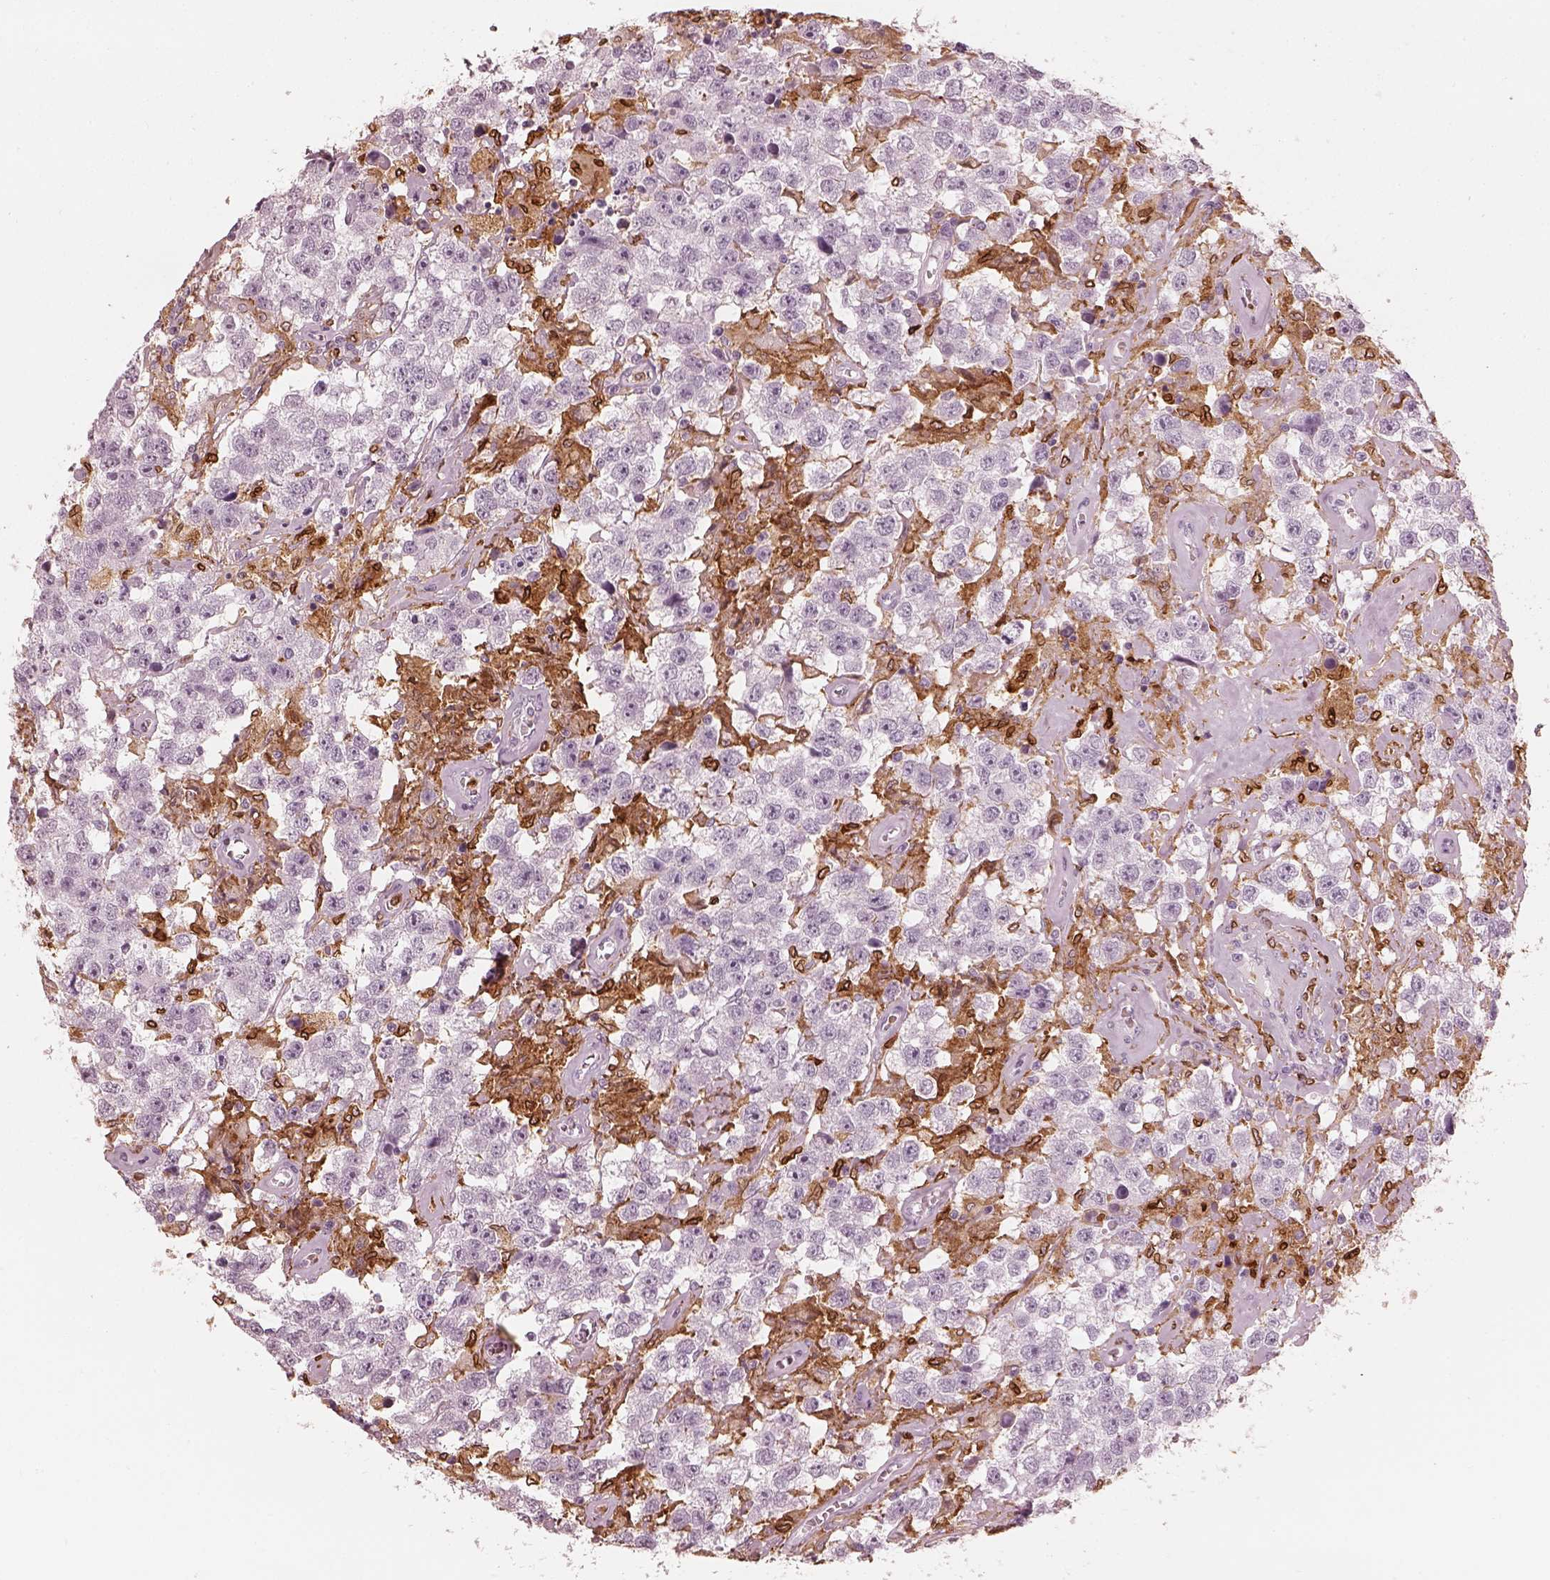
{"staining": {"intensity": "negative", "quantity": "none", "location": "none"}, "tissue": "testis cancer", "cell_type": "Tumor cells", "image_type": "cancer", "snomed": [{"axis": "morphology", "description": "Seminoma, NOS"}, {"axis": "topography", "description": "Testis"}], "caption": "Immunohistochemistry micrograph of neoplastic tissue: testis cancer (seminoma) stained with DAB (3,3'-diaminobenzidine) reveals no significant protein staining in tumor cells. Brightfield microscopy of immunohistochemistry (IHC) stained with DAB (3,3'-diaminobenzidine) (brown) and hematoxylin (blue), captured at high magnification.", "gene": "ALOX5", "patient": {"sex": "male", "age": 43}}